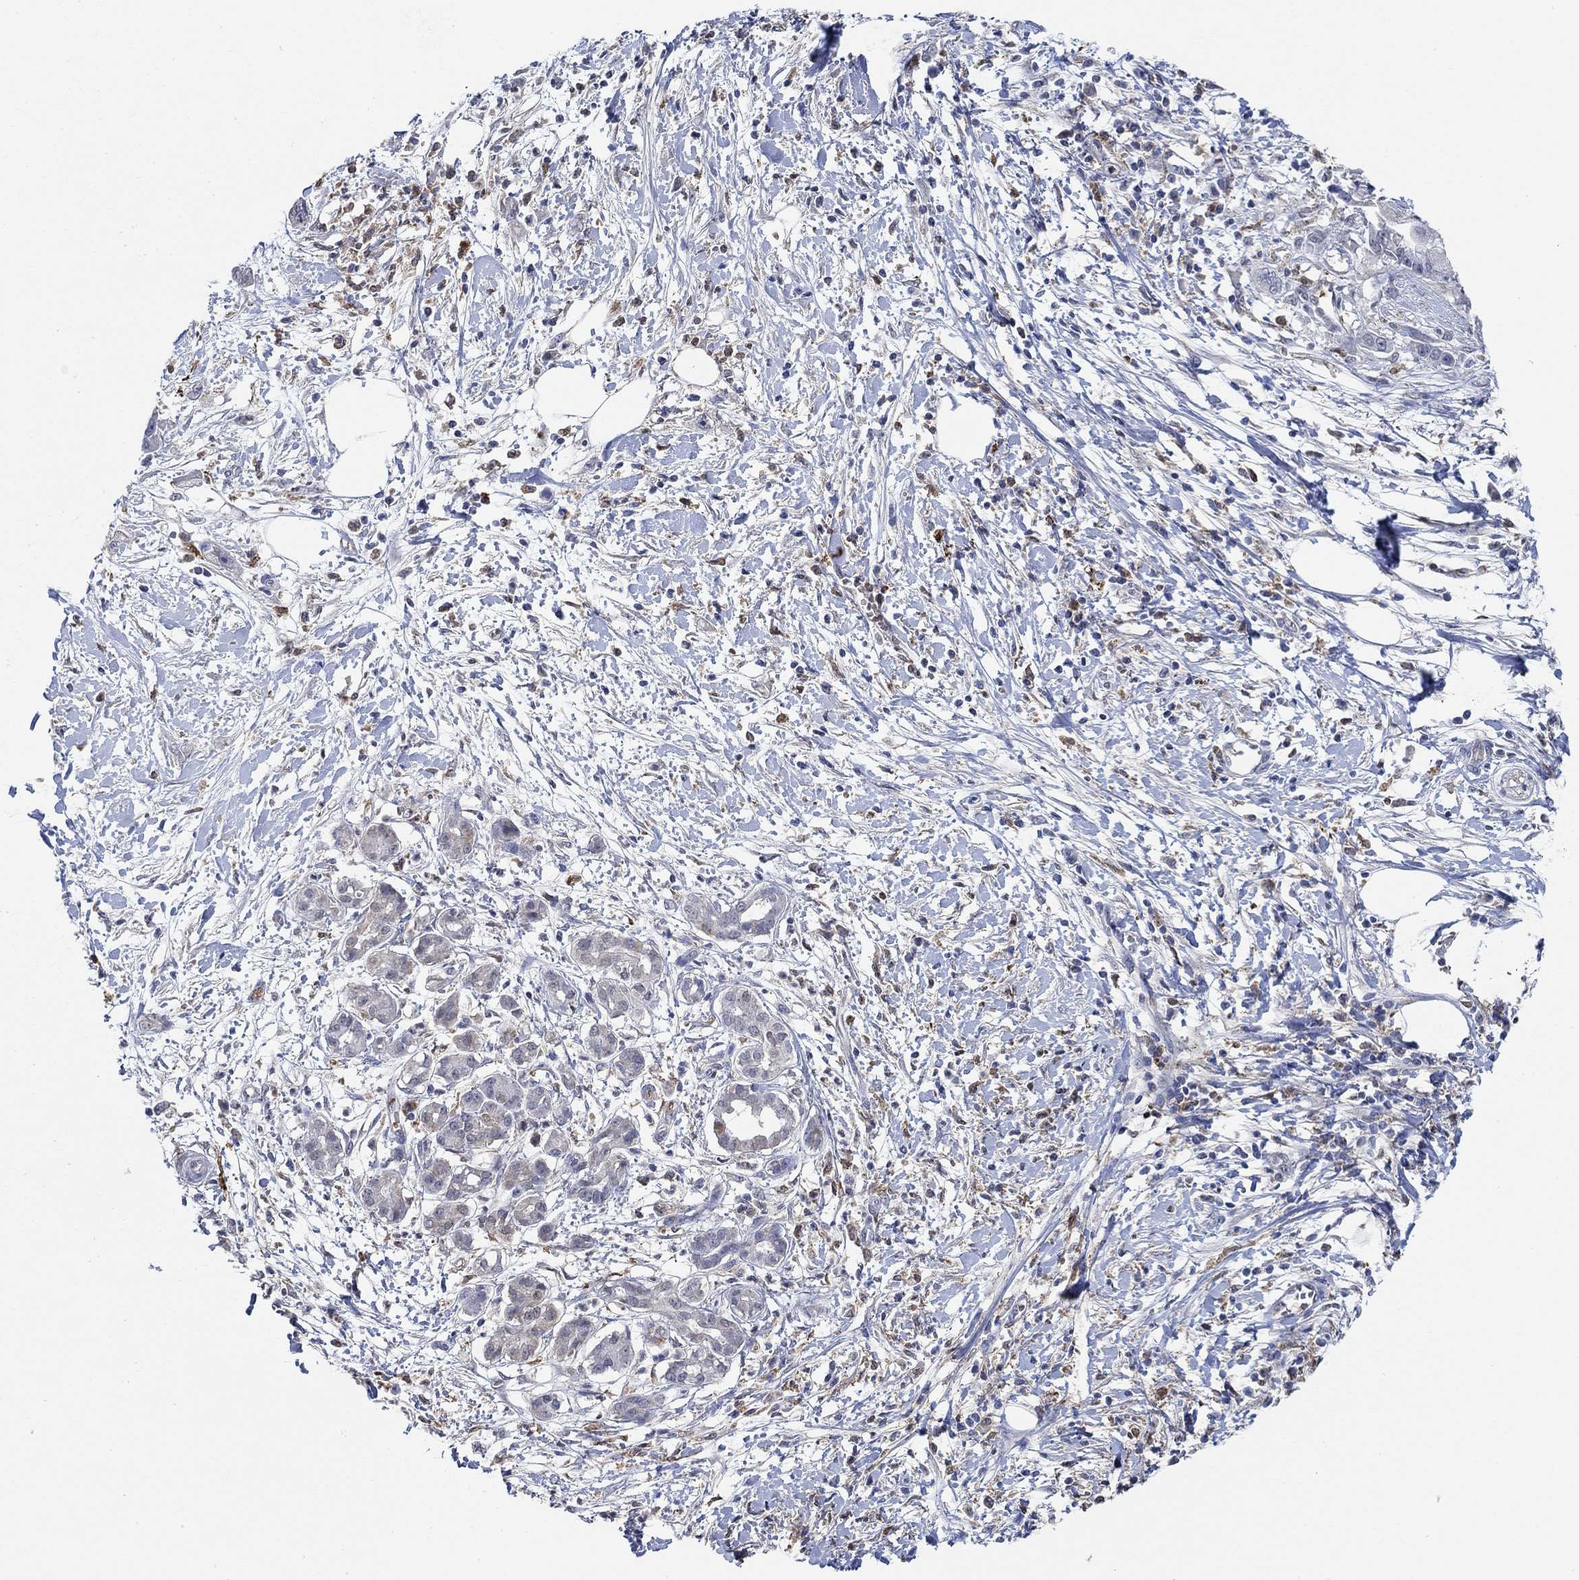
{"staining": {"intensity": "negative", "quantity": "none", "location": "none"}, "tissue": "pancreatic cancer", "cell_type": "Tumor cells", "image_type": "cancer", "snomed": [{"axis": "morphology", "description": "Adenocarcinoma, NOS"}, {"axis": "topography", "description": "Pancreas"}], "caption": "Immunohistochemistry (IHC) micrograph of human adenocarcinoma (pancreatic) stained for a protein (brown), which reveals no staining in tumor cells.", "gene": "MPP1", "patient": {"sex": "male", "age": 72}}